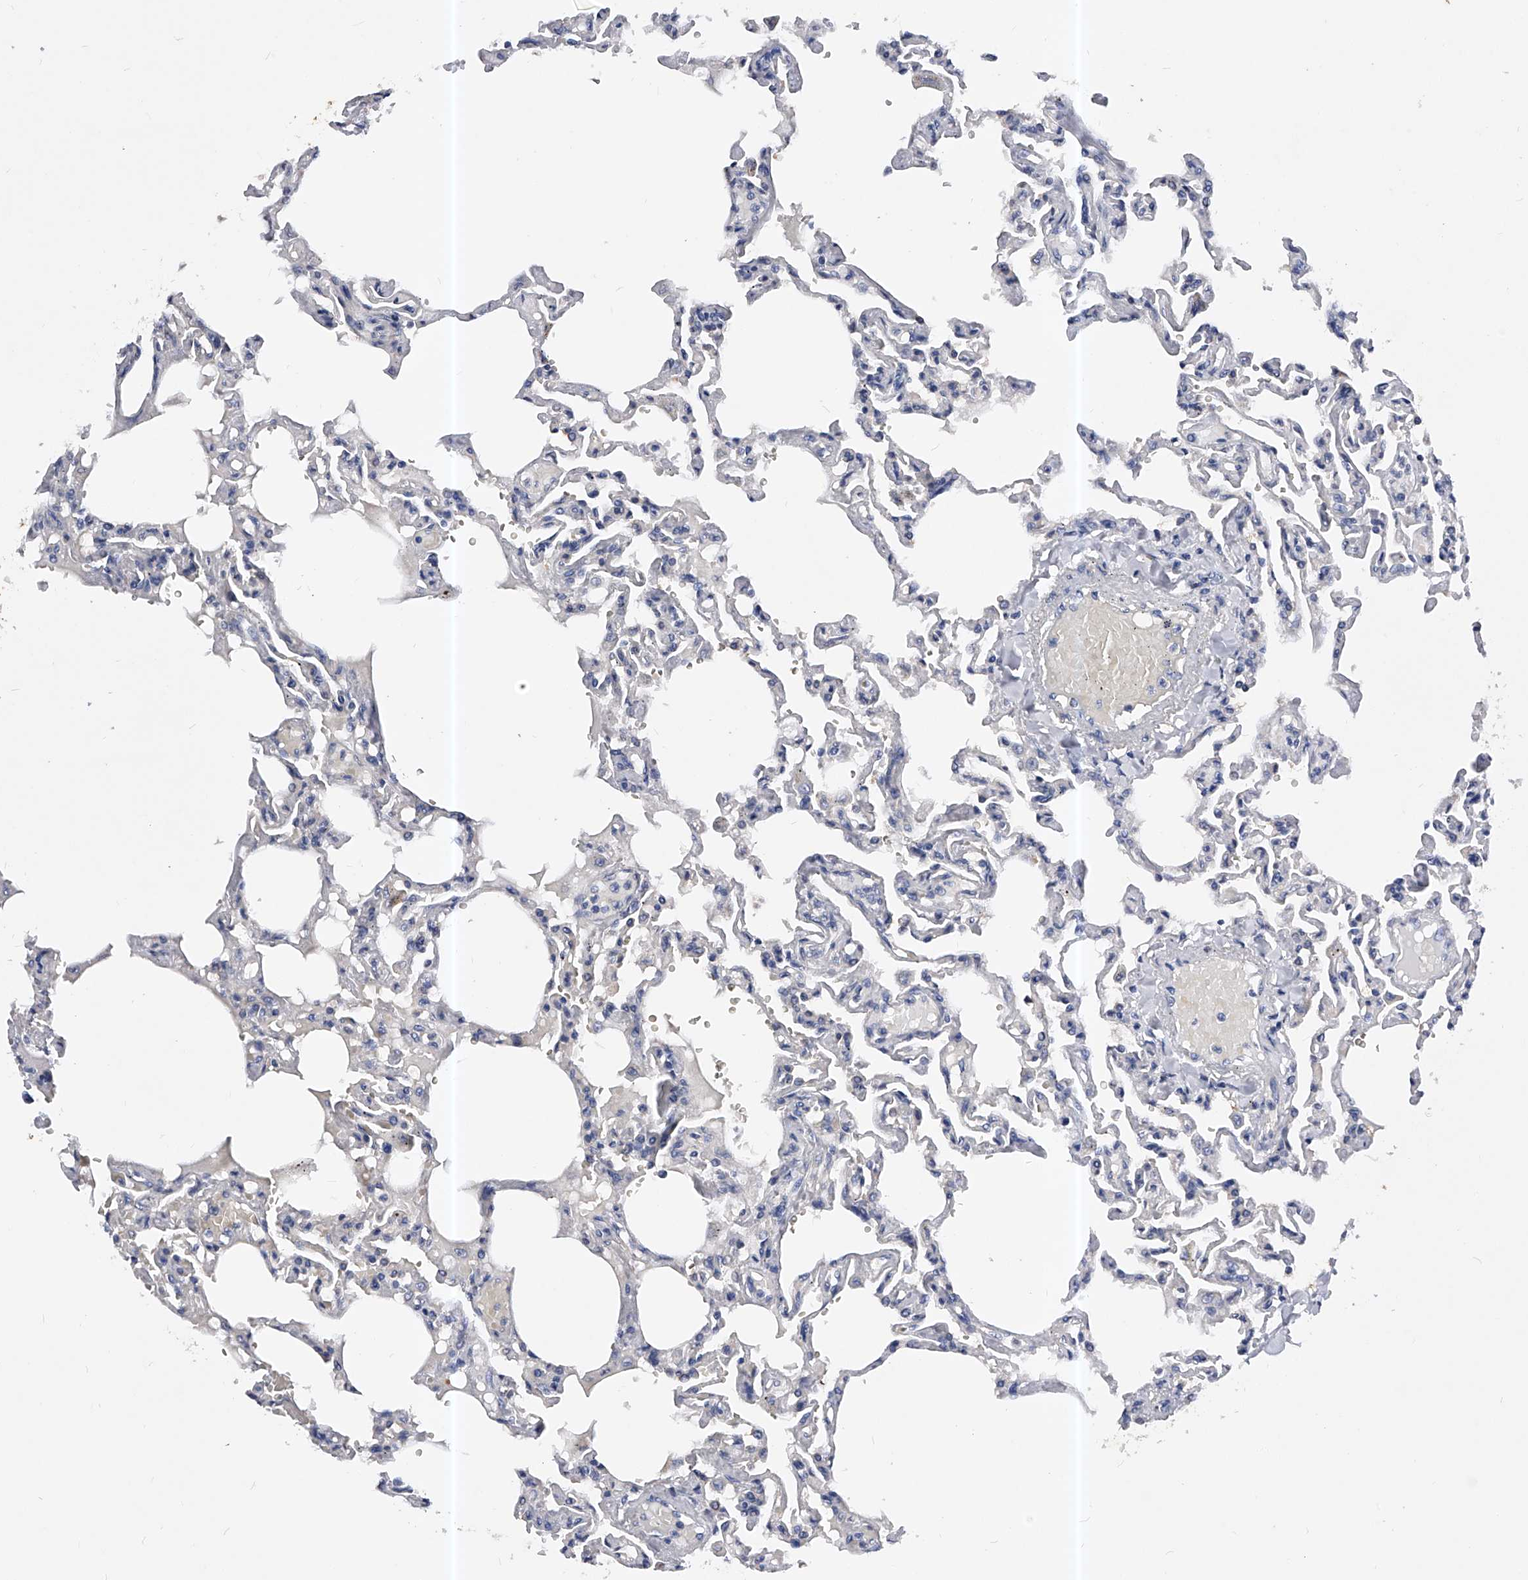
{"staining": {"intensity": "negative", "quantity": "none", "location": "none"}, "tissue": "lung", "cell_type": "Alveolar cells", "image_type": "normal", "snomed": [{"axis": "morphology", "description": "Normal tissue, NOS"}, {"axis": "topography", "description": "Lung"}], "caption": "Immunohistochemistry photomicrograph of benign lung: lung stained with DAB (3,3'-diaminobenzidine) reveals no significant protein expression in alveolar cells.", "gene": "PPP5C", "patient": {"sex": "male", "age": 21}}